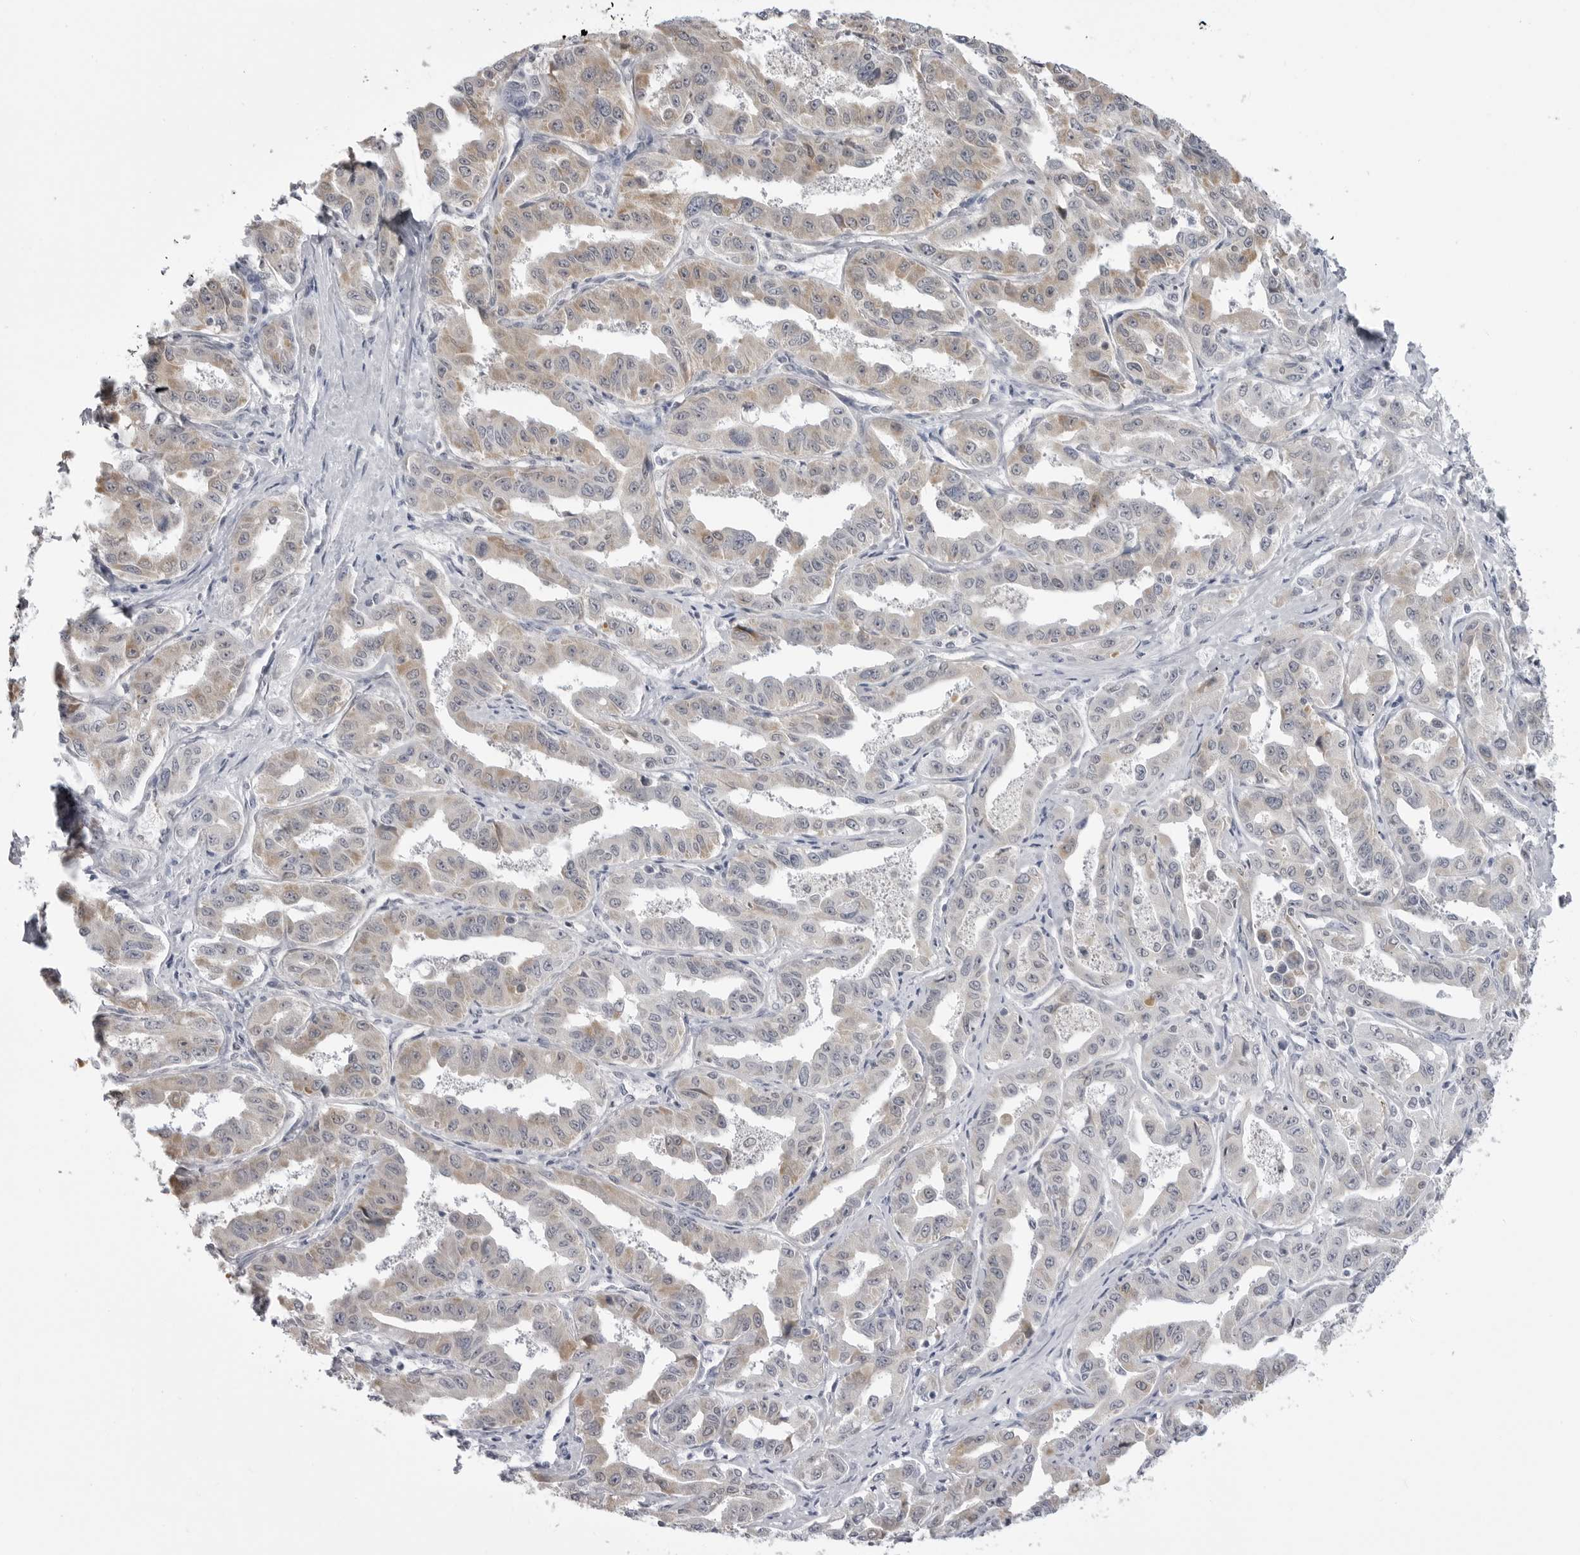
{"staining": {"intensity": "weak", "quantity": "25%-75%", "location": "cytoplasmic/membranous"}, "tissue": "liver cancer", "cell_type": "Tumor cells", "image_type": "cancer", "snomed": [{"axis": "morphology", "description": "Cholangiocarcinoma"}, {"axis": "topography", "description": "Liver"}], "caption": "Human liver cancer (cholangiocarcinoma) stained for a protein (brown) displays weak cytoplasmic/membranous positive positivity in approximately 25%-75% of tumor cells.", "gene": "FH", "patient": {"sex": "male", "age": 59}}